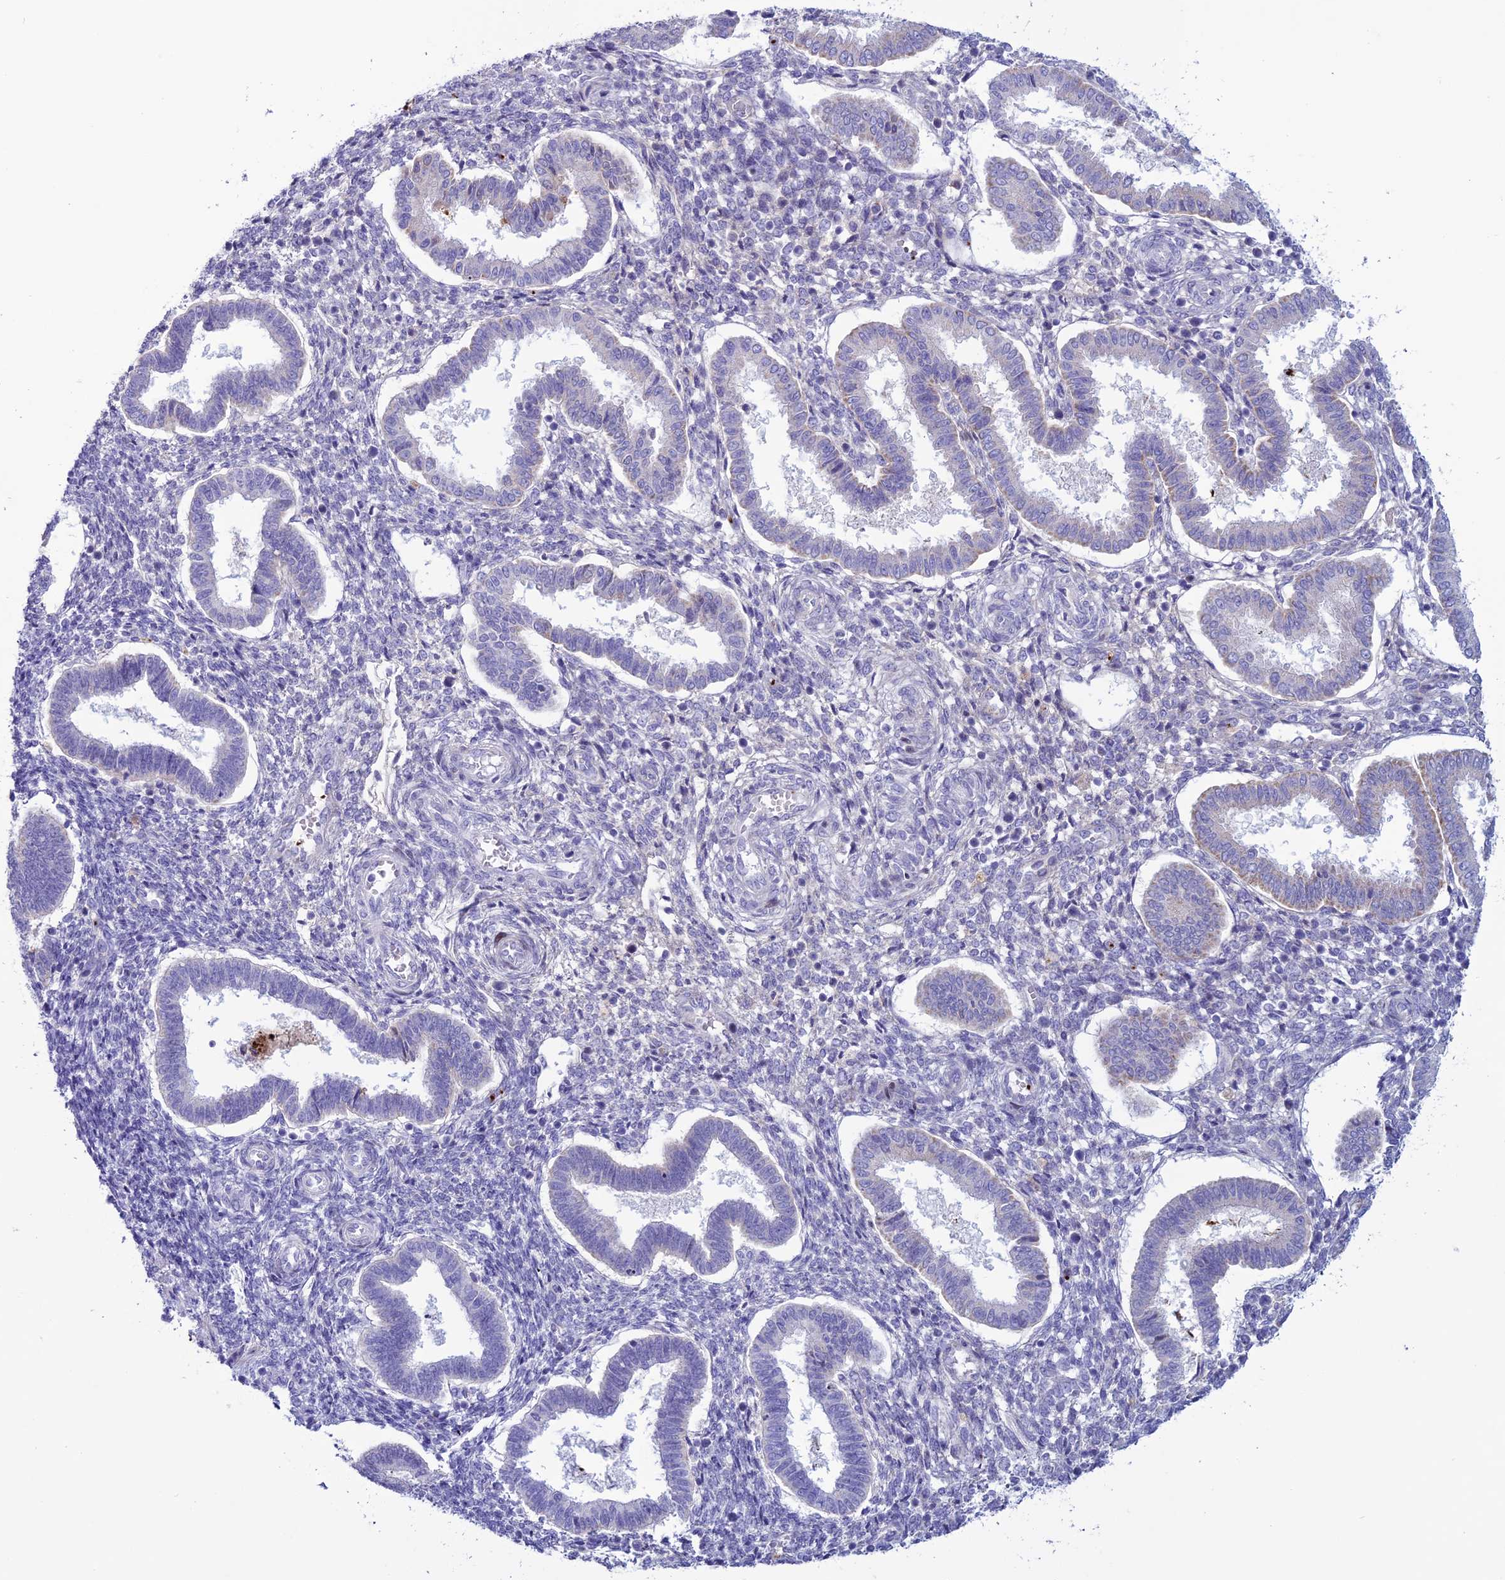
{"staining": {"intensity": "negative", "quantity": "none", "location": "none"}, "tissue": "endometrium", "cell_type": "Cells in endometrial stroma", "image_type": "normal", "snomed": [{"axis": "morphology", "description": "Normal tissue, NOS"}, {"axis": "topography", "description": "Endometrium"}], "caption": "DAB immunohistochemical staining of benign endometrium displays no significant expression in cells in endometrial stroma.", "gene": "C21orf140", "patient": {"sex": "female", "age": 24}}